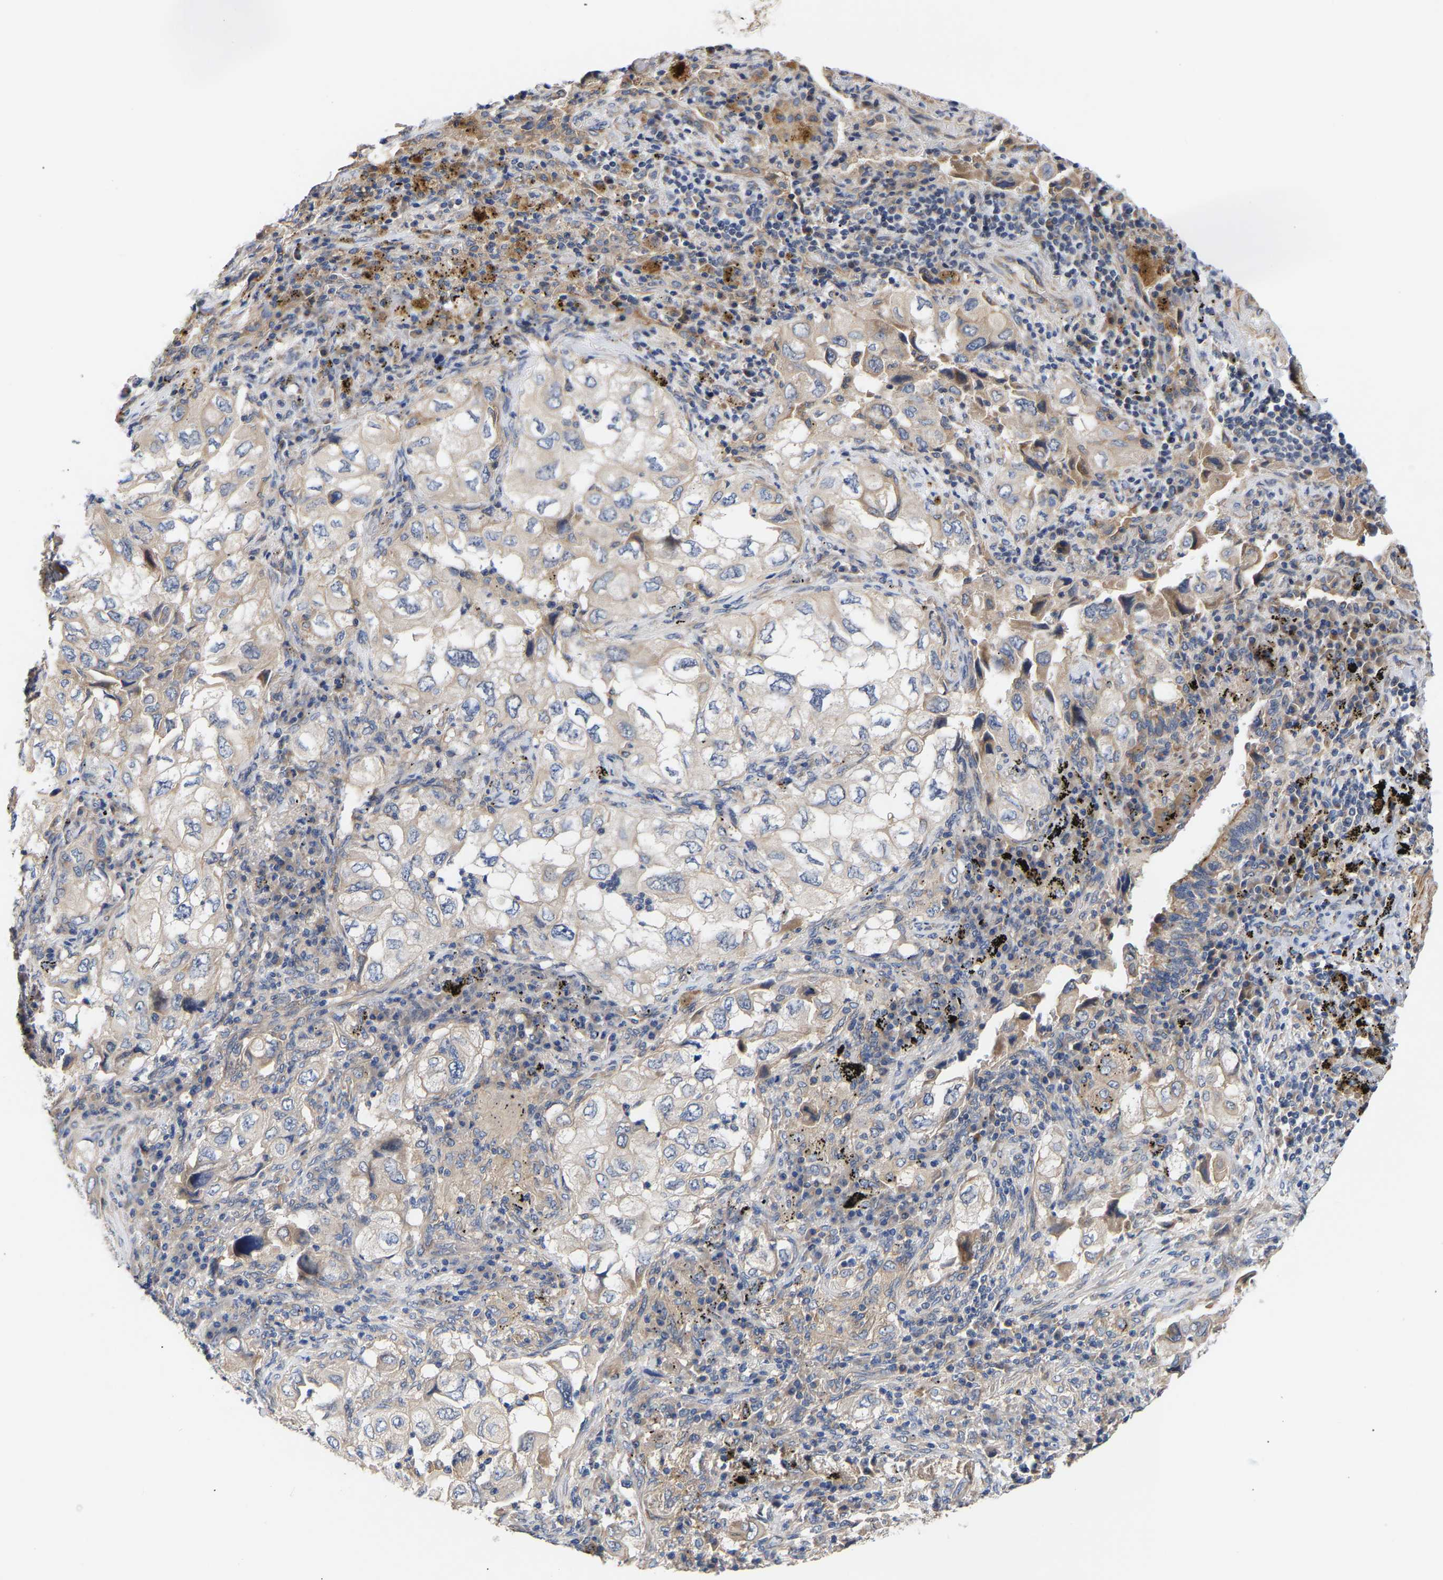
{"staining": {"intensity": "weak", "quantity": "25%-75%", "location": "cytoplasmic/membranous"}, "tissue": "lung cancer", "cell_type": "Tumor cells", "image_type": "cancer", "snomed": [{"axis": "morphology", "description": "Adenocarcinoma, NOS"}, {"axis": "topography", "description": "Lung"}], "caption": "Approximately 25%-75% of tumor cells in lung cancer (adenocarcinoma) demonstrate weak cytoplasmic/membranous protein expression as visualized by brown immunohistochemical staining.", "gene": "KASH5", "patient": {"sex": "male", "age": 64}}